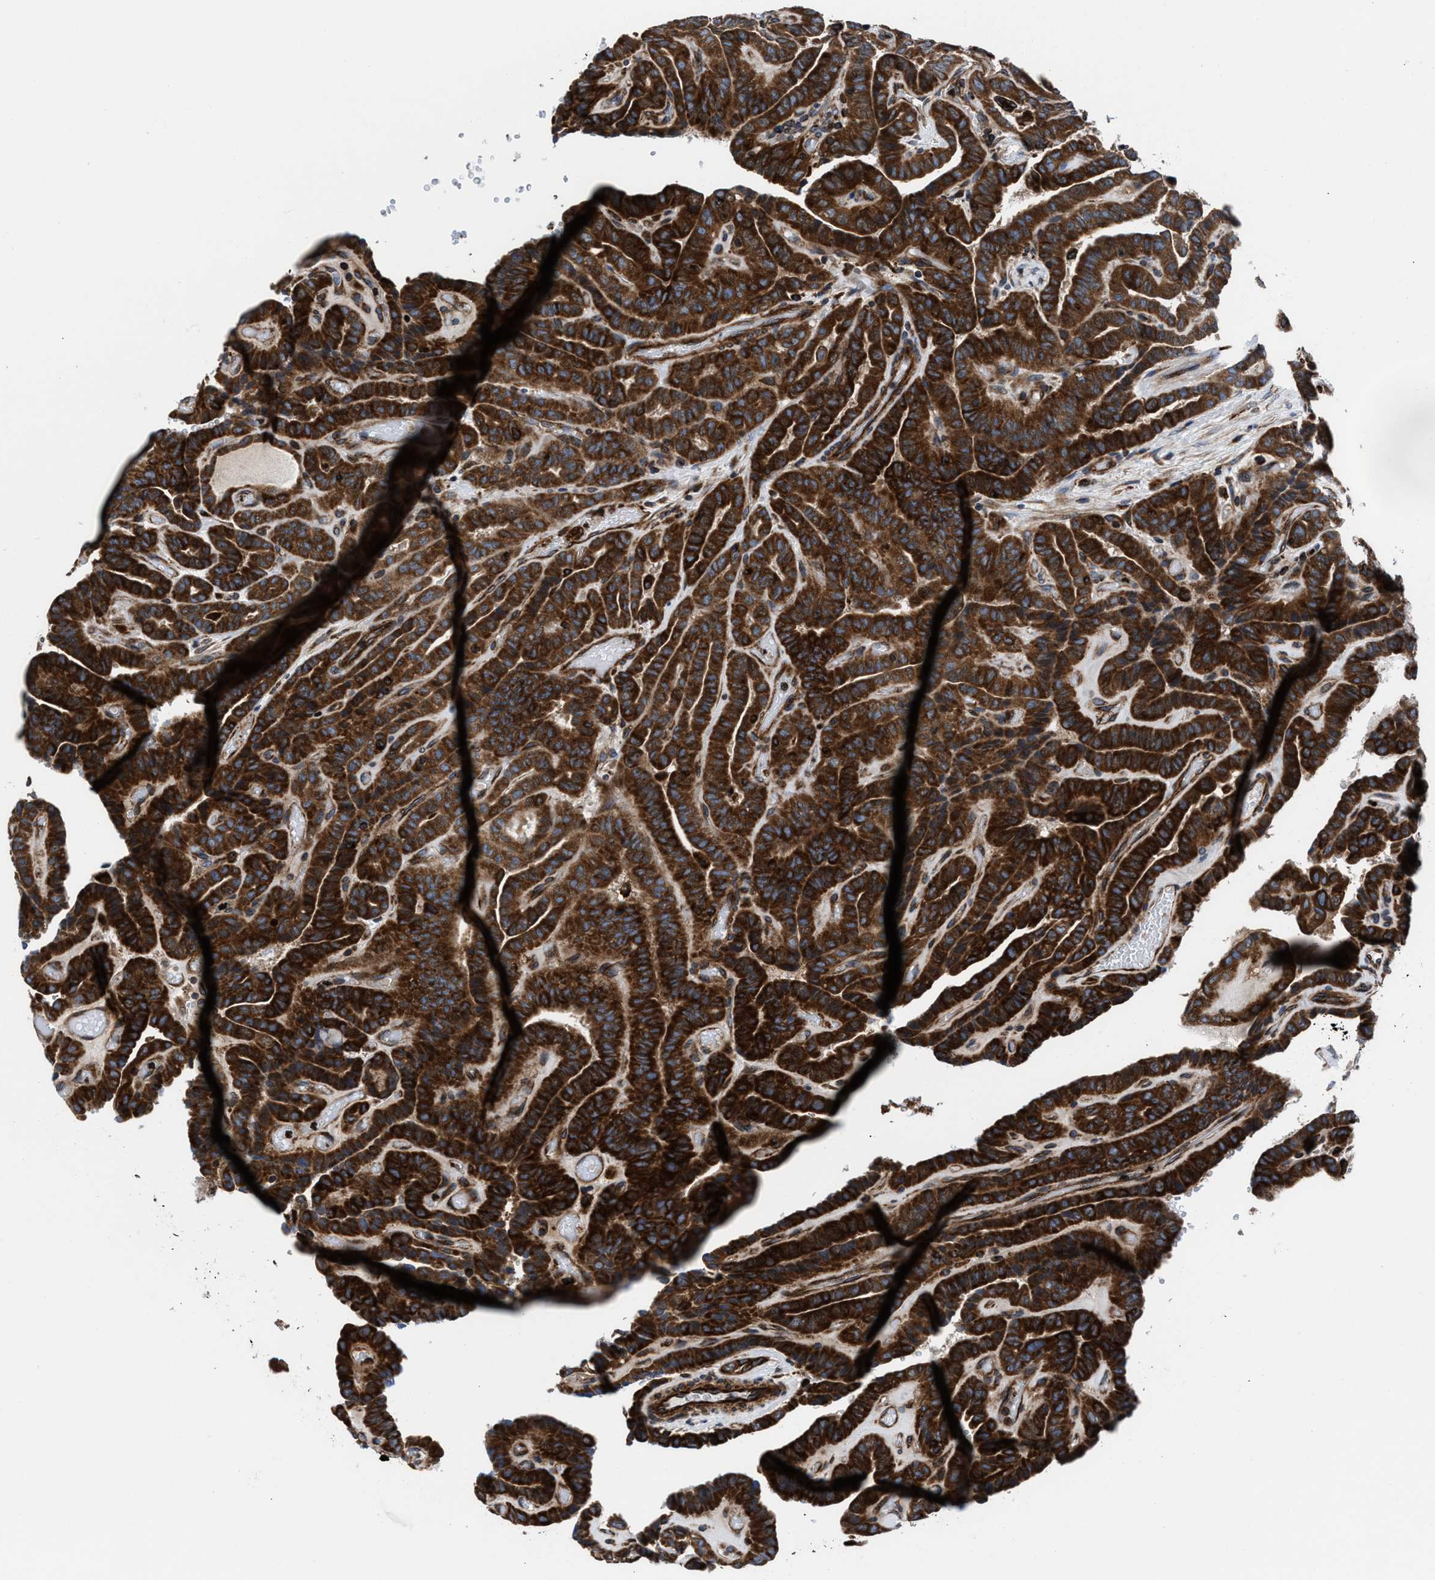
{"staining": {"intensity": "strong", "quantity": ">75%", "location": "cytoplasmic/membranous"}, "tissue": "thyroid cancer", "cell_type": "Tumor cells", "image_type": "cancer", "snomed": [{"axis": "morphology", "description": "Papillary adenocarcinoma, NOS"}, {"axis": "topography", "description": "Thyroid gland"}], "caption": "This image shows IHC staining of thyroid cancer, with high strong cytoplasmic/membranous staining in approximately >75% of tumor cells.", "gene": "PRR15L", "patient": {"sex": "male", "age": 77}}